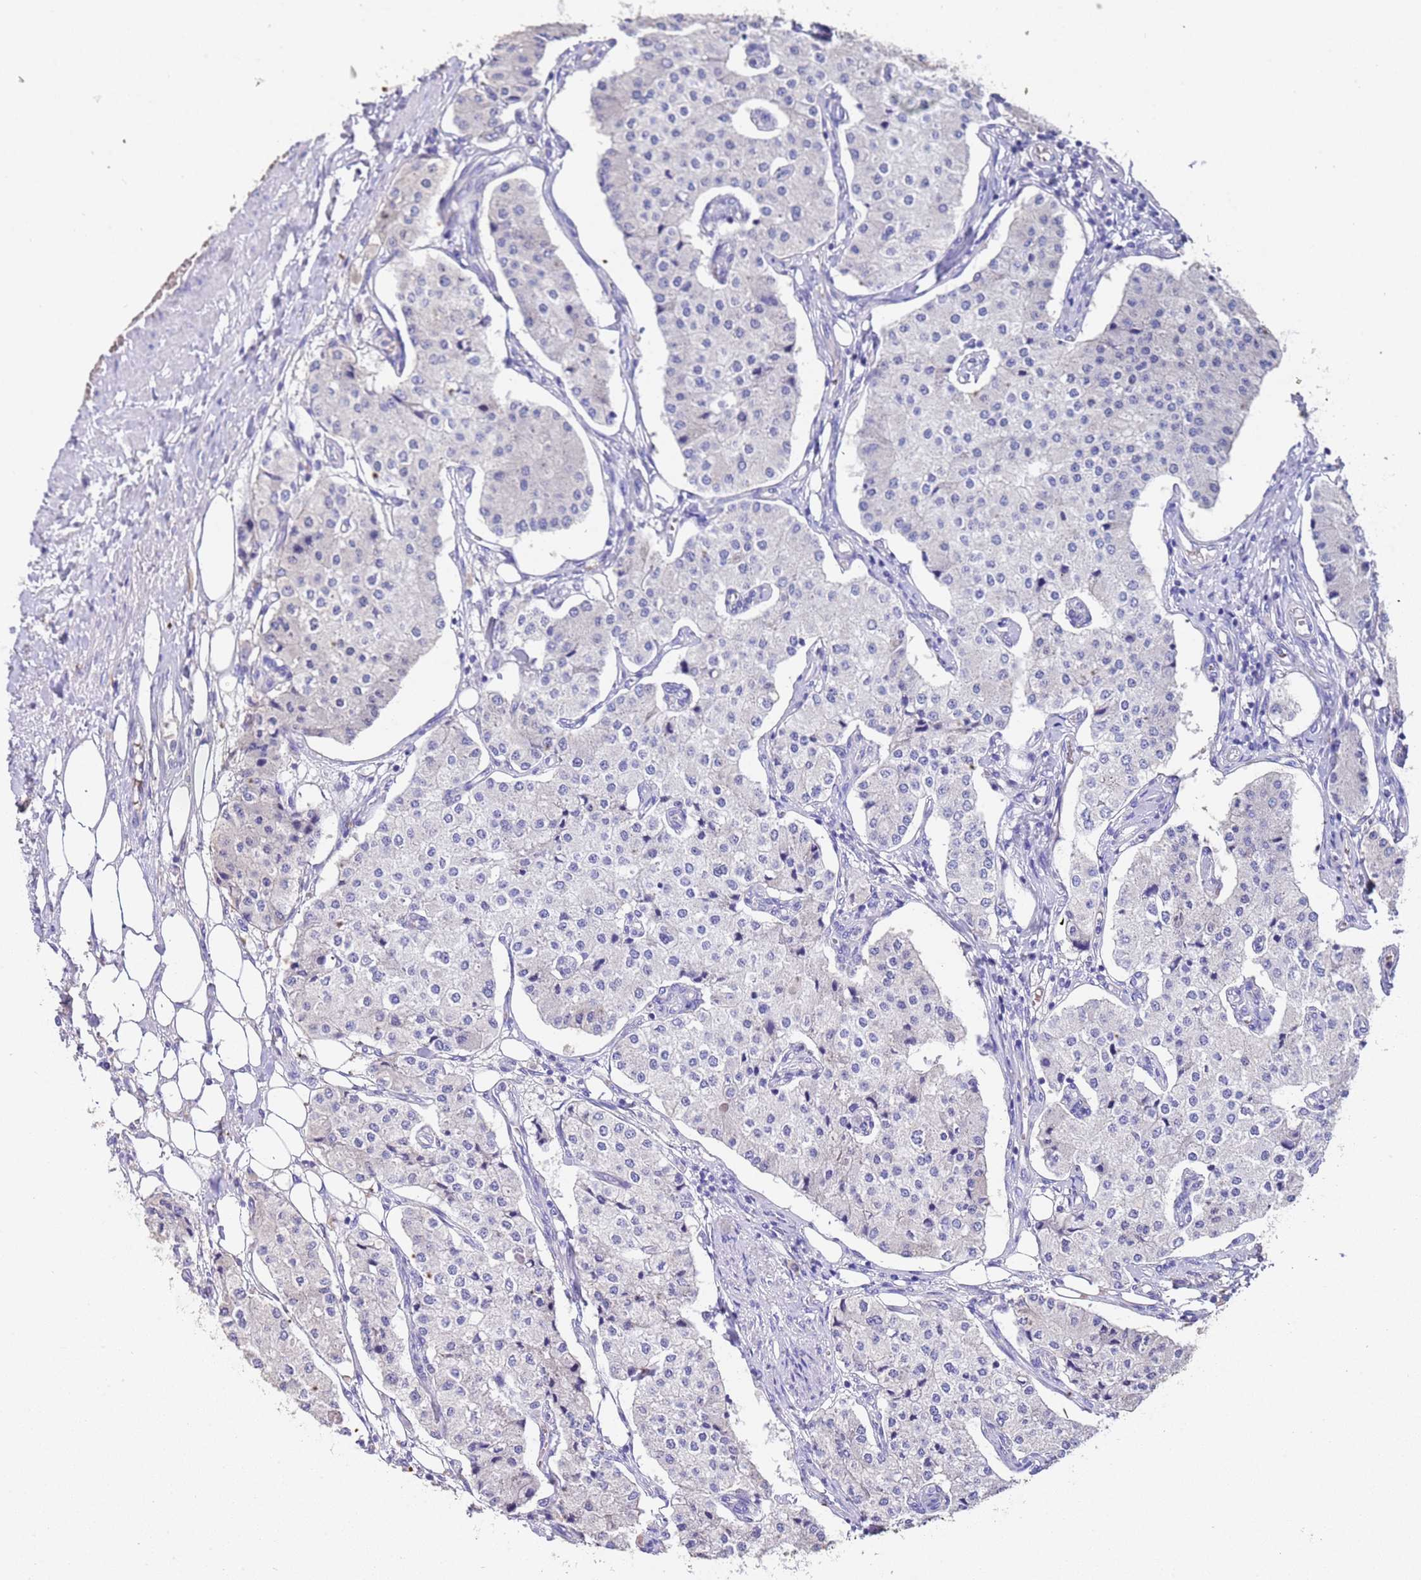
{"staining": {"intensity": "negative", "quantity": "none", "location": "none"}, "tissue": "carcinoid", "cell_type": "Tumor cells", "image_type": "cancer", "snomed": [{"axis": "morphology", "description": "Carcinoid, malignant, NOS"}, {"axis": "topography", "description": "Colon"}], "caption": "Immunohistochemical staining of carcinoid (malignant) shows no significant positivity in tumor cells.", "gene": "SLC24A3", "patient": {"sex": "female", "age": 52}}